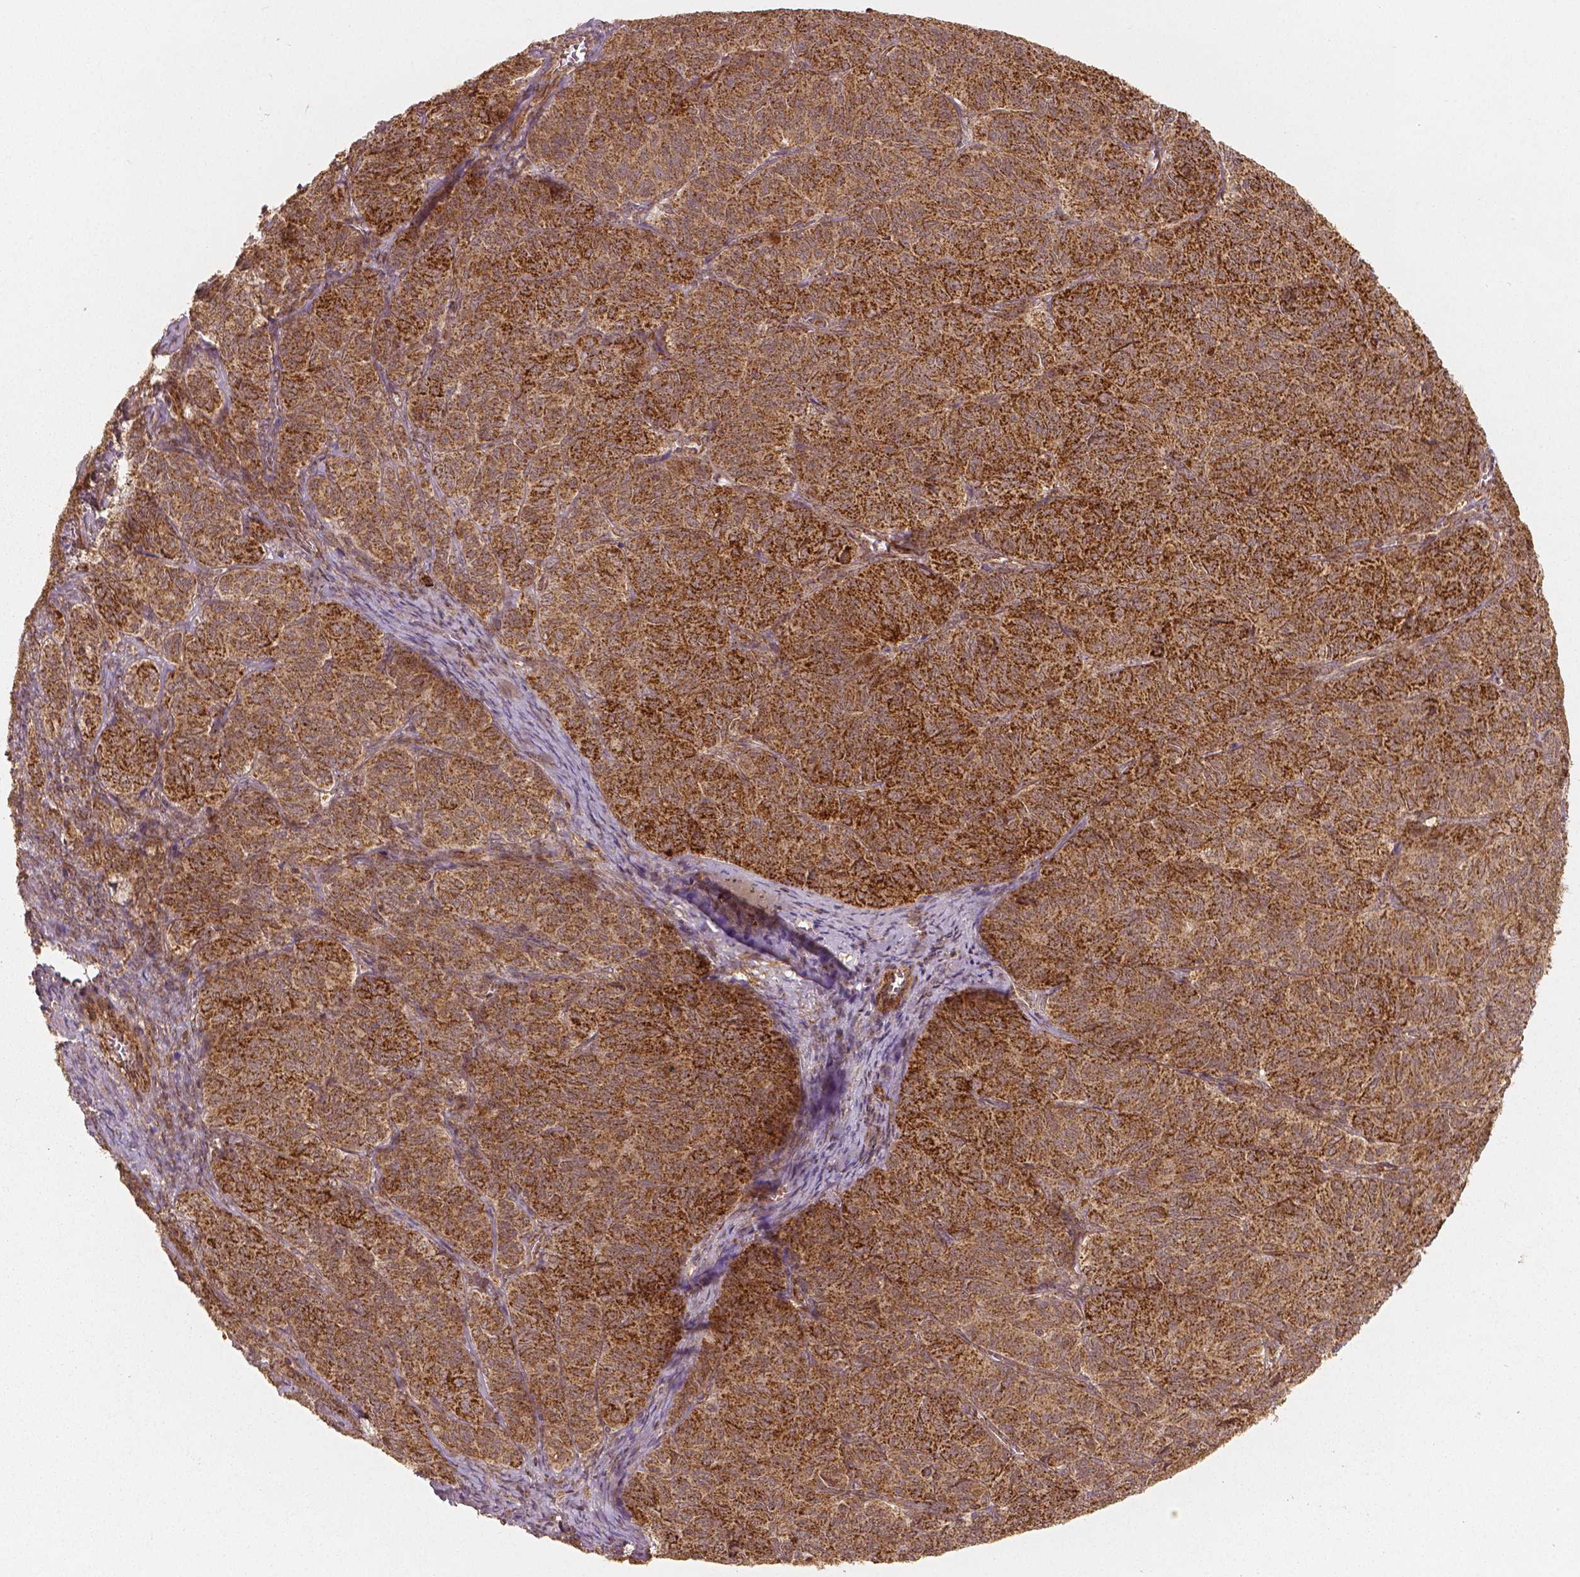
{"staining": {"intensity": "strong", "quantity": ">75%", "location": "cytoplasmic/membranous"}, "tissue": "ovarian cancer", "cell_type": "Tumor cells", "image_type": "cancer", "snomed": [{"axis": "morphology", "description": "Carcinoma, endometroid"}, {"axis": "topography", "description": "Ovary"}], "caption": "Tumor cells exhibit high levels of strong cytoplasmic/membranous expression in about >75% of cells in human ovarian cancer (endometroid carcinoma).", "gene": "PGAM5", "patient": {"sex": "female", "age": 80}}